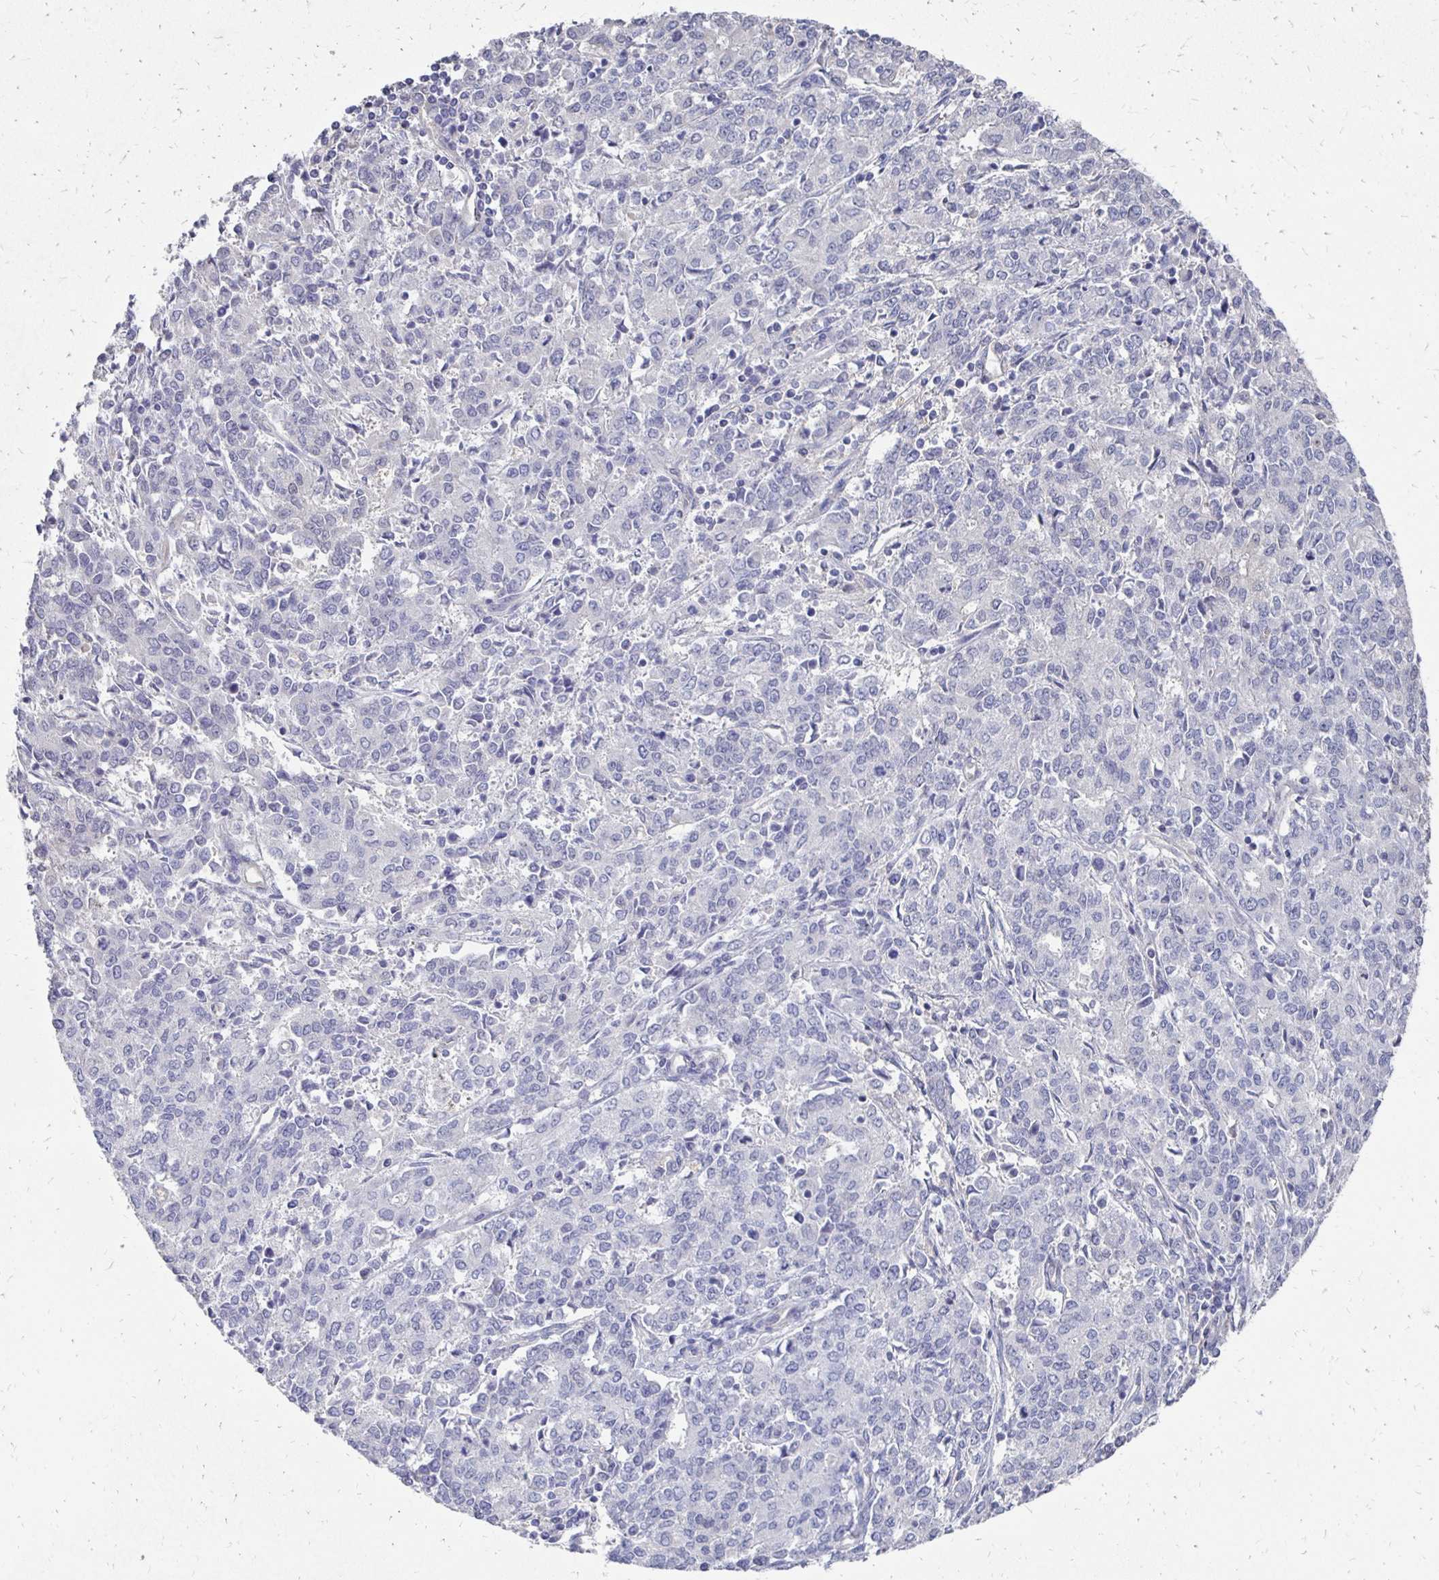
{"staining": {"intensity": "negative", "quantity": "none", "location": "none"}, "tissue": "endometrial cancer", "cell_type": "Tumor cells", "image_type": "cancer", "snomed": [{"axis": "morphology", "description": "Adenocarcinoma, NOS"}, {"axis": "topography", "description": "Endometrium"}], "caption": "DAB (3,3'-diaminobenzidine) immunohistochemical staining of human adenocarcinoma (endometrial) demonstrates no significant staining in tumor cells.", "gene": "SYCP3", "patient": {"sex": "female", "age": 50}}